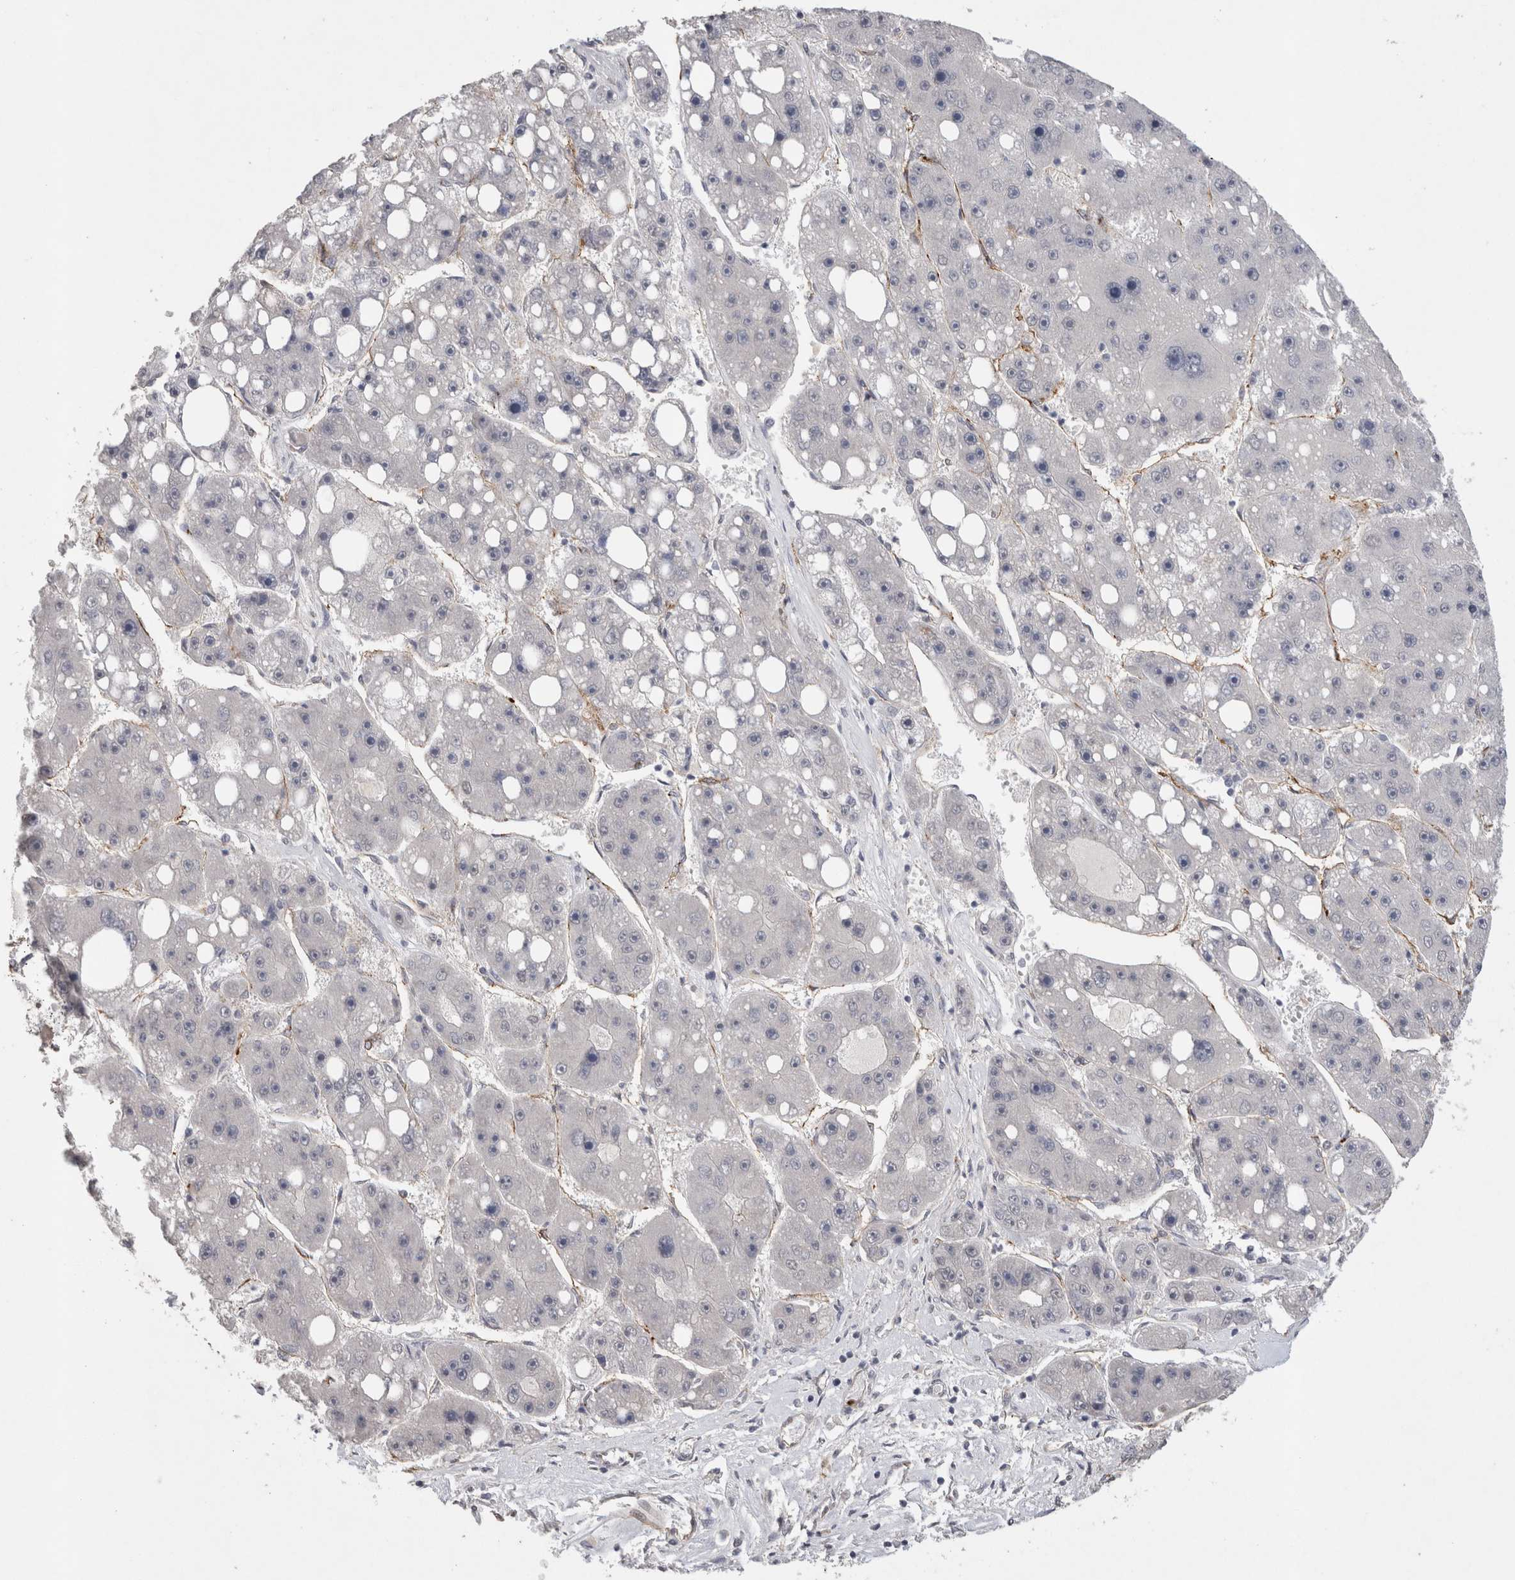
{"staining": {"intensity": "negative", "quantity": "none", "location": "none"}, "tissue": "liver cancer", "cell_type": "Tumor cells", "image_type": "cancer", "snomed": [{"axis": "morphology", "description": "Carcinoma, Hepatocellular, NOS"}, {"axis": "topography", "description": "Liver"}], "caption": "High power microscopy histopathology image of an immunohistochemistry histopathology image of liver cancer (hepatocellular carcinoma), revealing no significant expression in tumor cells.", "gene": "CDH13", "patient": {"sex": "female", "age": 61}}